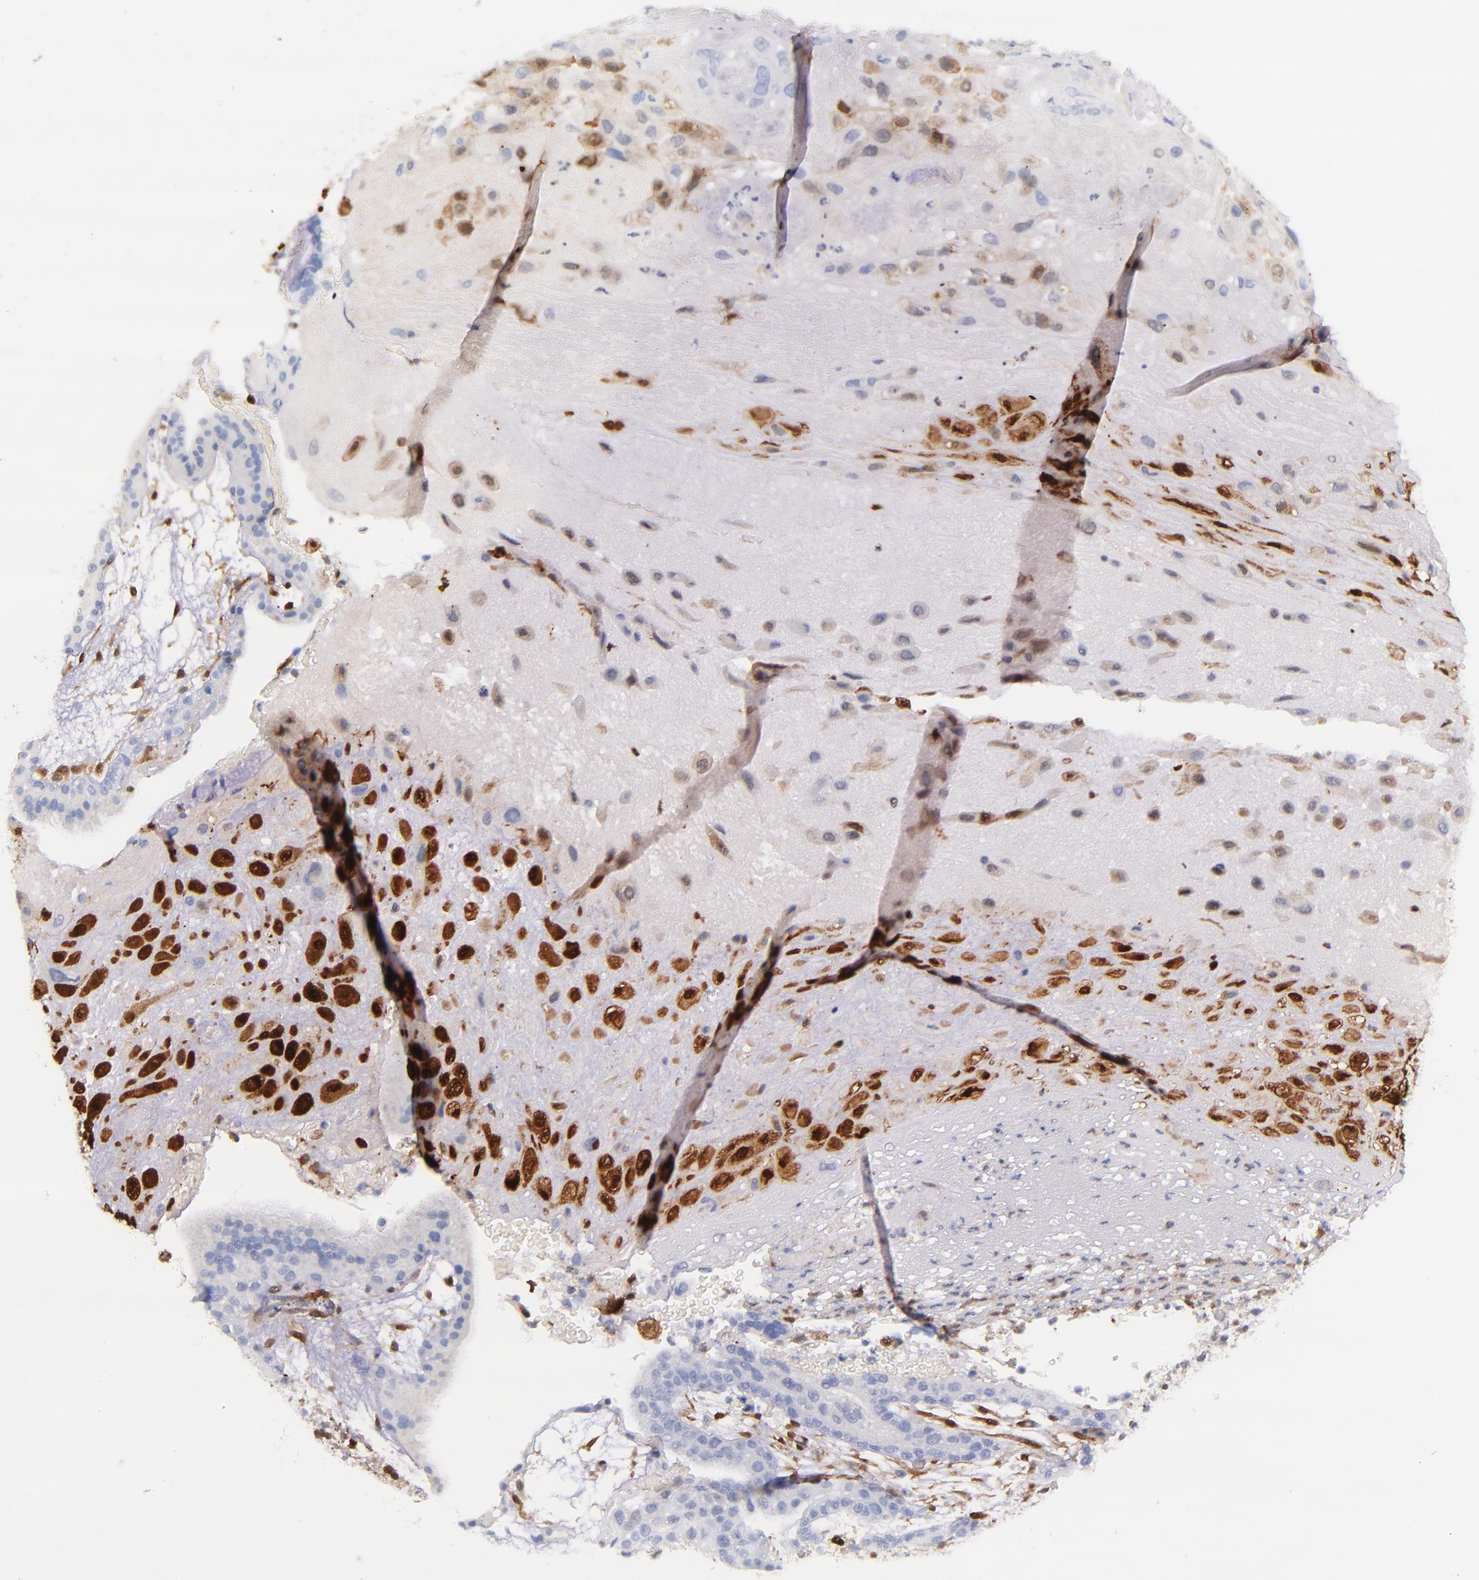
{"staining": {"intensity": "strong", "quantity": "25%-75%", "location": "cytoplasmic/membranous,nuclear"}, "tissue": "placenta", "cell_type": "Decidual cells", "image_type": "normal", "snomed": [{"axis": "morphology", "description": "Normal tissue, NOS"}, {"axis": "topography", "description": "Placenta"}], "caption": "Decidual cells demonstrate high levels of strong cytoplasmic/membranous,nuclear staining in approximately 25%-75% of cells in unremarkable human placenta.", "gene": "LGALS1", "patient": {"sex": "female", "age": 19}}